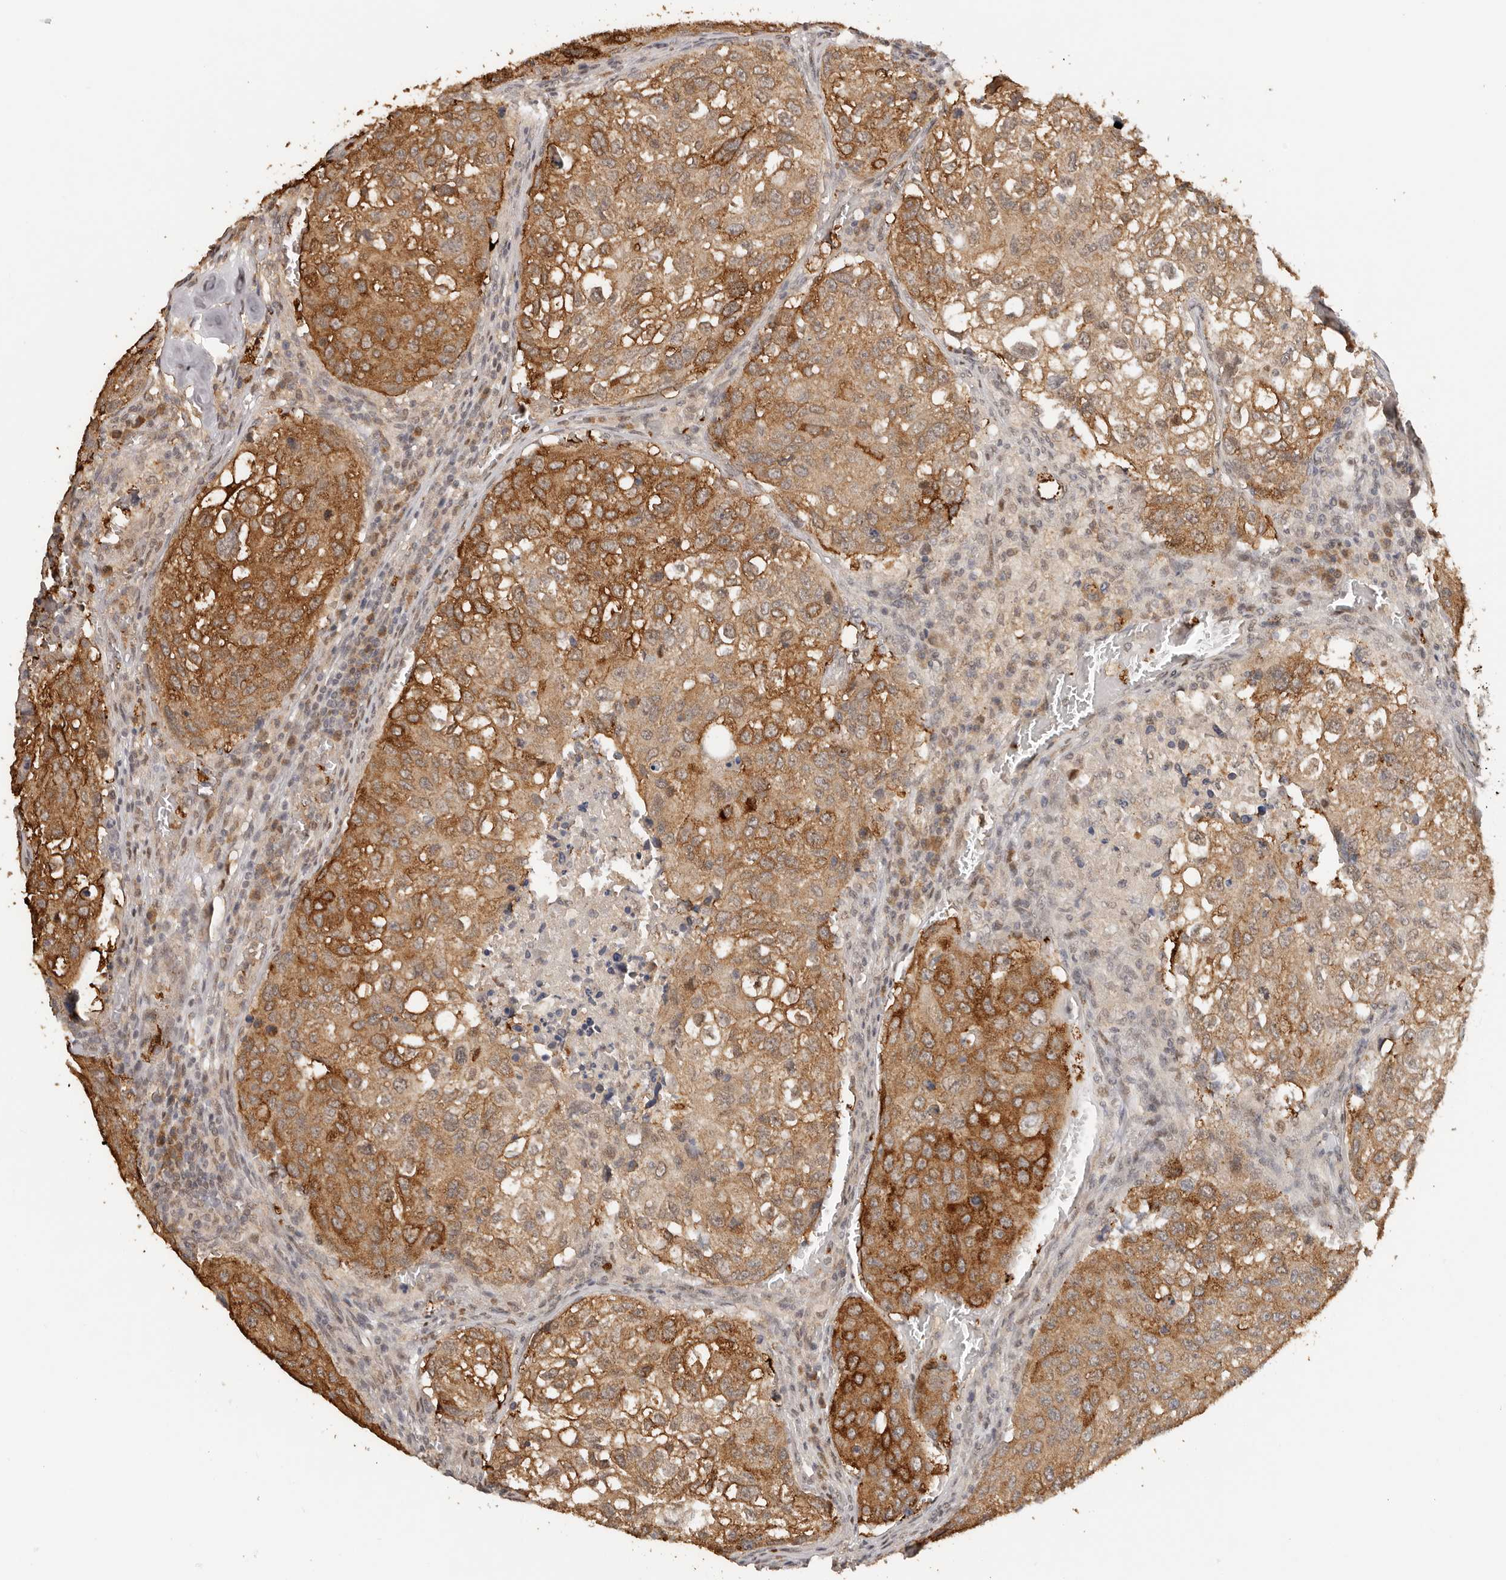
{"staining": {"intensity": "strong", "quantity": ">75%", "location": "cytoplasmic/membranous"}, "tissue": "urothelial cancer", "cell_type": "Tumor cells", "image_type": "cancer", "snomed": [{"axis": "morphology", "description": "Urothelial carcinoma, High grade"}, {"axis": "topography", "description": "Lymph node"}, {"axis": "topography", "description": "Urinary bladder"}], "caption": "Protein expression analysis of human urothelial cancer reveals strong cytoplasmic/membranous positivity in approximately >75% of tumor cells.", "gene": "SEC14L1", "patient": {"sex": "male", "age": 51}}